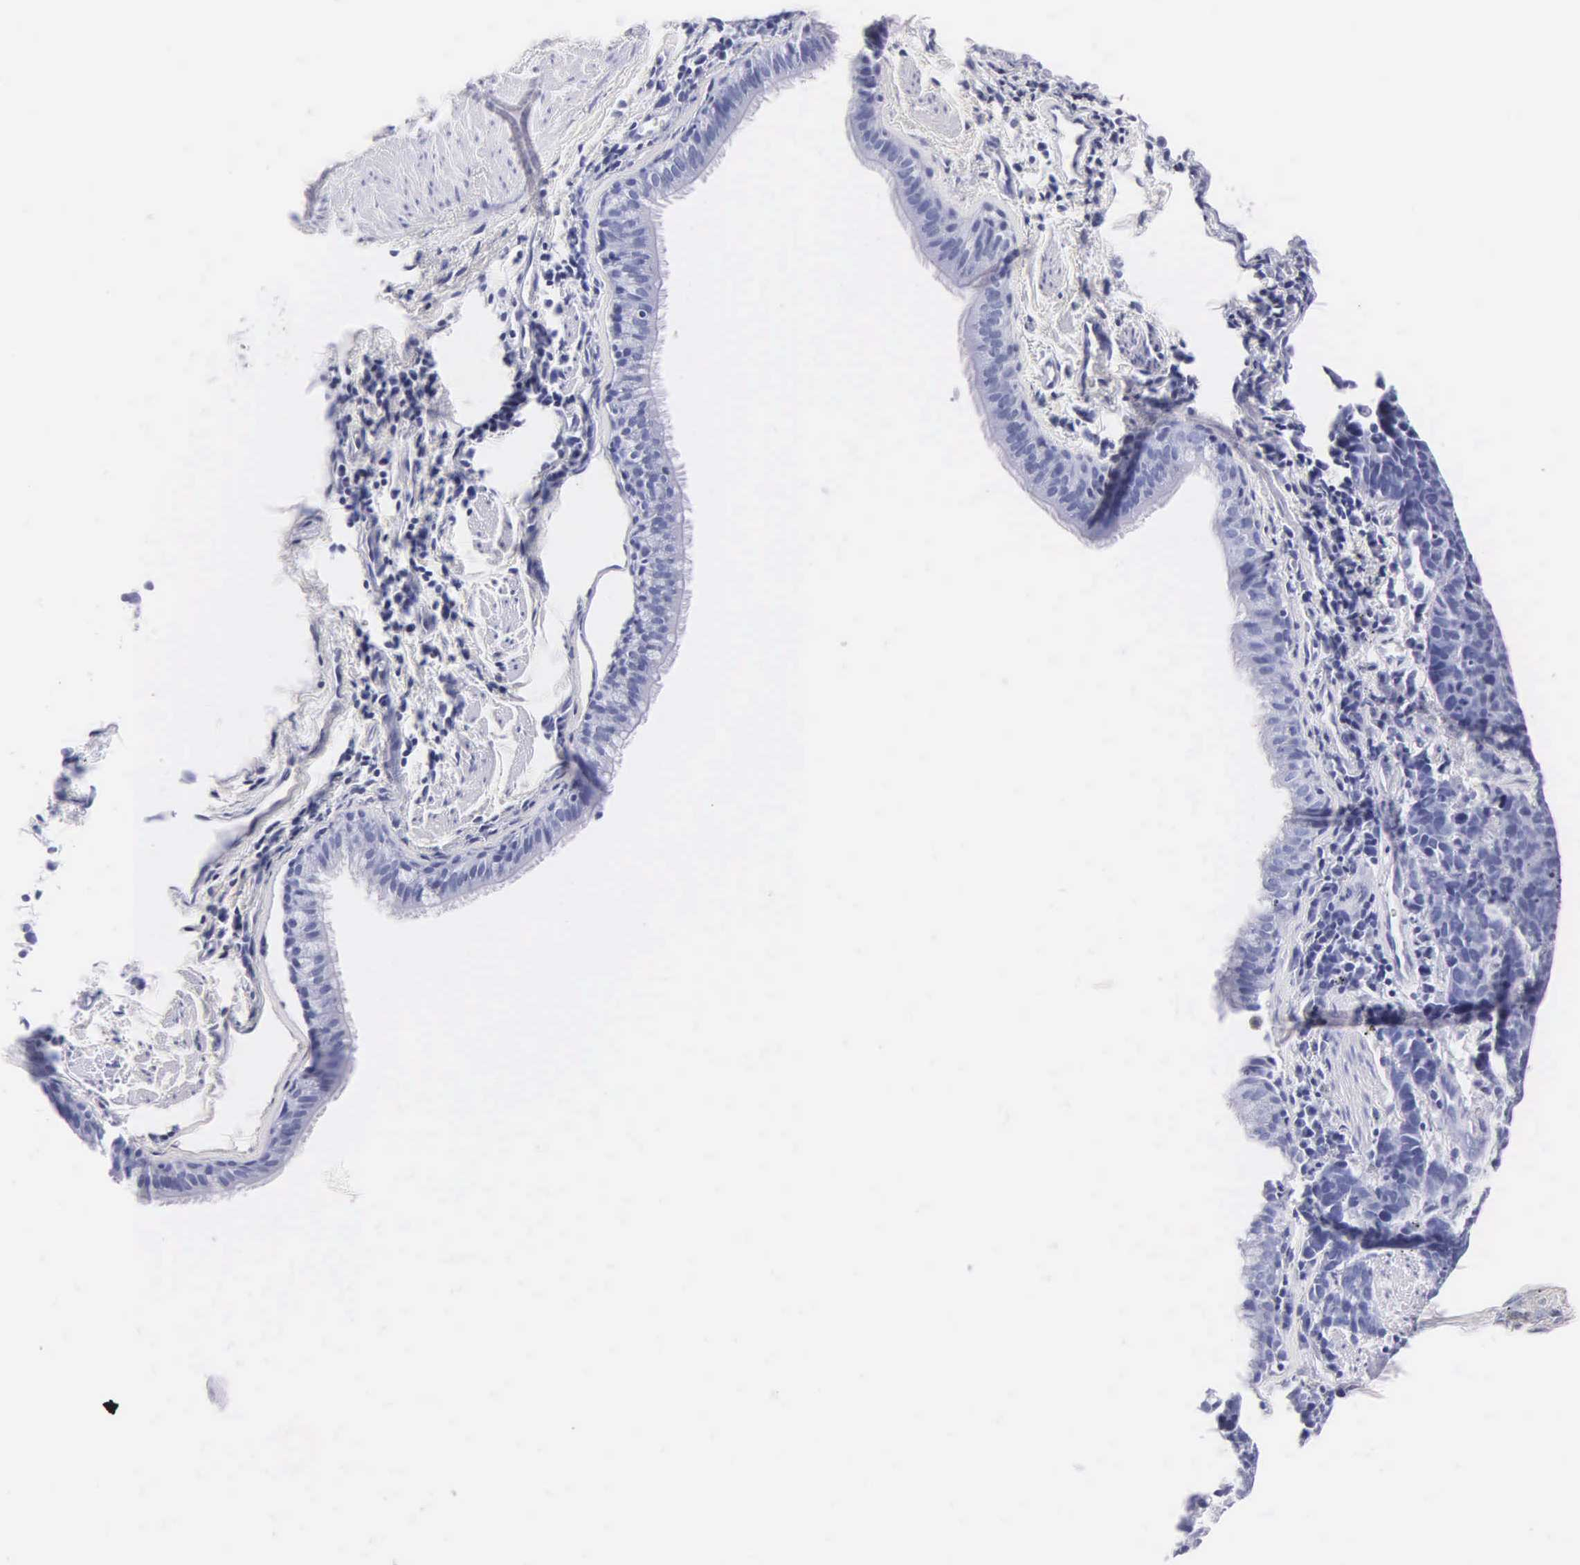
{"staining": {"intensity": "negative", "quantity": "none", "location": "none"}, "tissue": "lung cancer", "cell_type": "Tumor cells", "image_type": "cancer", "snomed": [{"axis": "morphology", "description": "Neoplasm, malignant, NOS"}, {"axis": "topography", "description": "Lung"}], "caption": "The micrograph demonstrates no significant positivity in tumor cells of lung neoplasm (malignant).", "gene": "MB", "patient": {"sex": "female", "age": 75}}